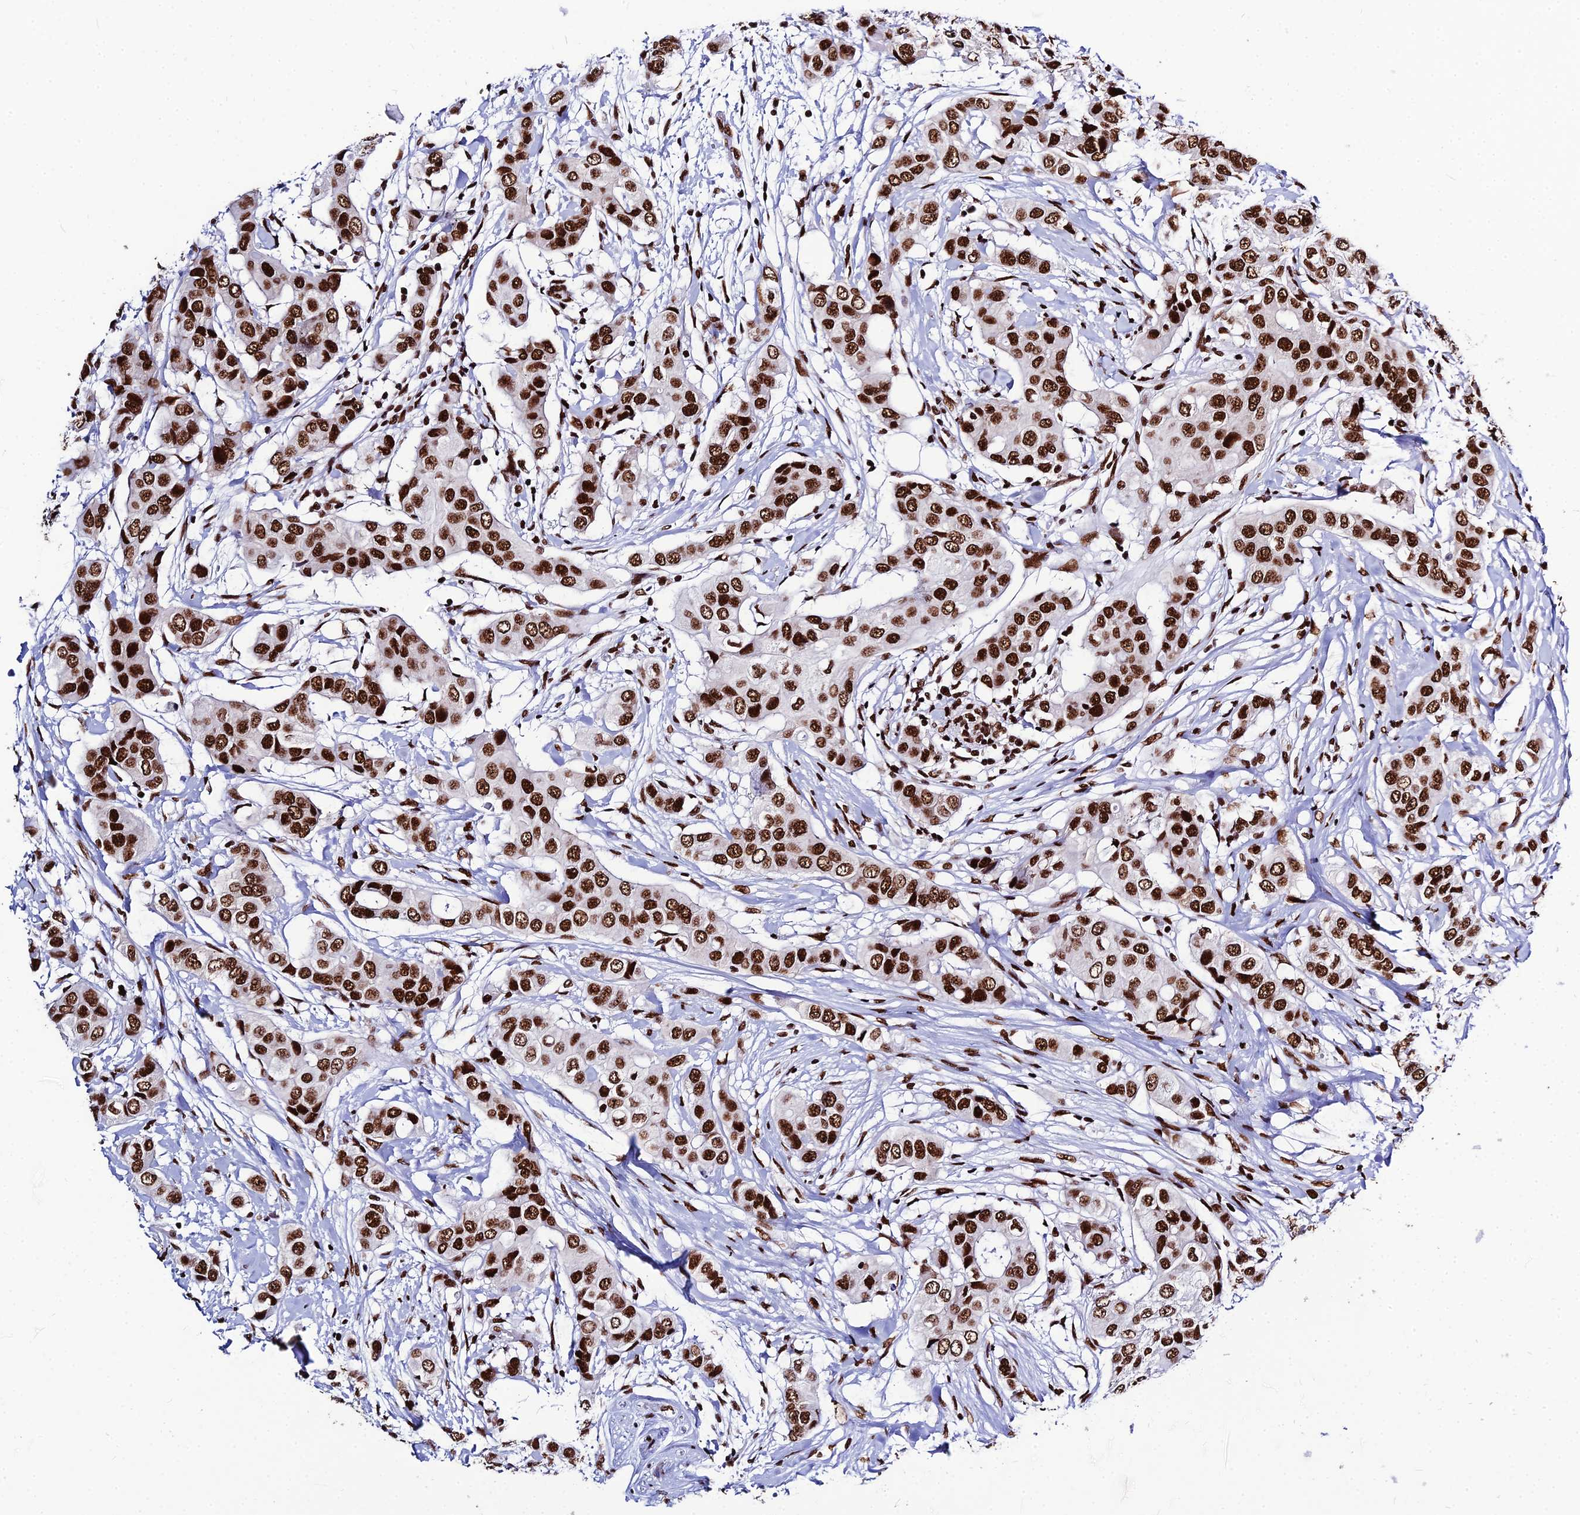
{"staining": {"intensity": "strong", "quantity": ">75%", "location": "nuclear"}, "tissue": "breast cancer", "cell_type": "Tumor cells", "image_type": "cancer", "snomed": [{"axis": "morphology", "description": "Lobular carcinoma"}, {"axis": "topography", "description": "Breast"}], "caption": "The image displays immunohistochemical staining of breast cancer (lobular carcinoma). There is strong nuclear positivity is seen in about >75% of tumor cells.", "gene": "HNRNPH1", "patient": {"sex": "female", "age": 51}}